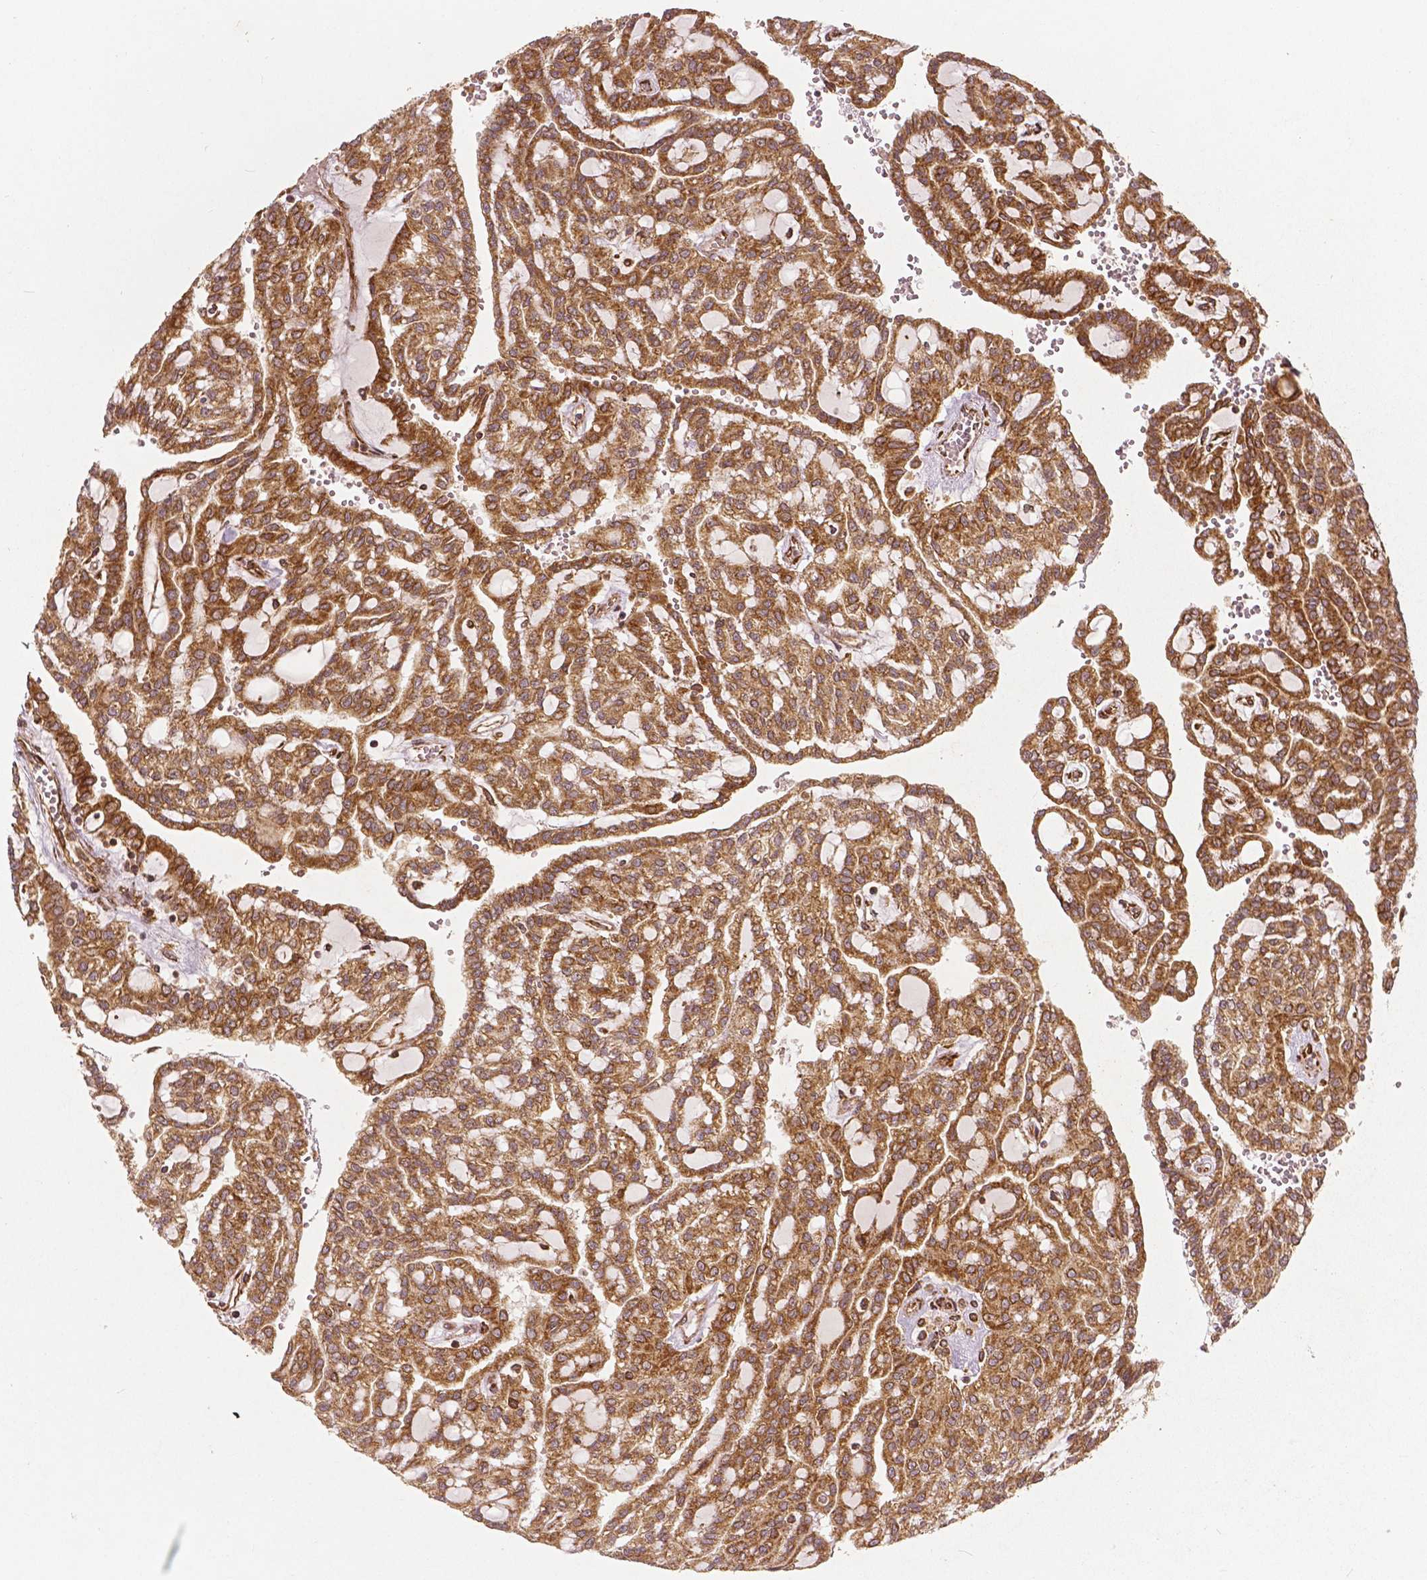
{"staining": {"intensity": "strong", "quantity": ">75%", "location": "cytoplasmic/membranous"}, "tissue": "renal cancer", "cell_type": "Tumor cells", "image_type": "cancer", "snomed": [{"axis": "morphology", "description": "Adenocarcinoma, NOS"}, {"axis": "topography", "description": "Kidney"}], "caption": "DAB (3,3'-diaminobenzidine) immunohistochemical staining of human renal cancer (adenocarcinoma) demonstrates strong cytoplasmic/membranous protein expression in approximately >75% of tumor cells. Nuclei are stained in blue.", "gene": "PGAM5", "patient": {"sex": "male", "age": 63}}